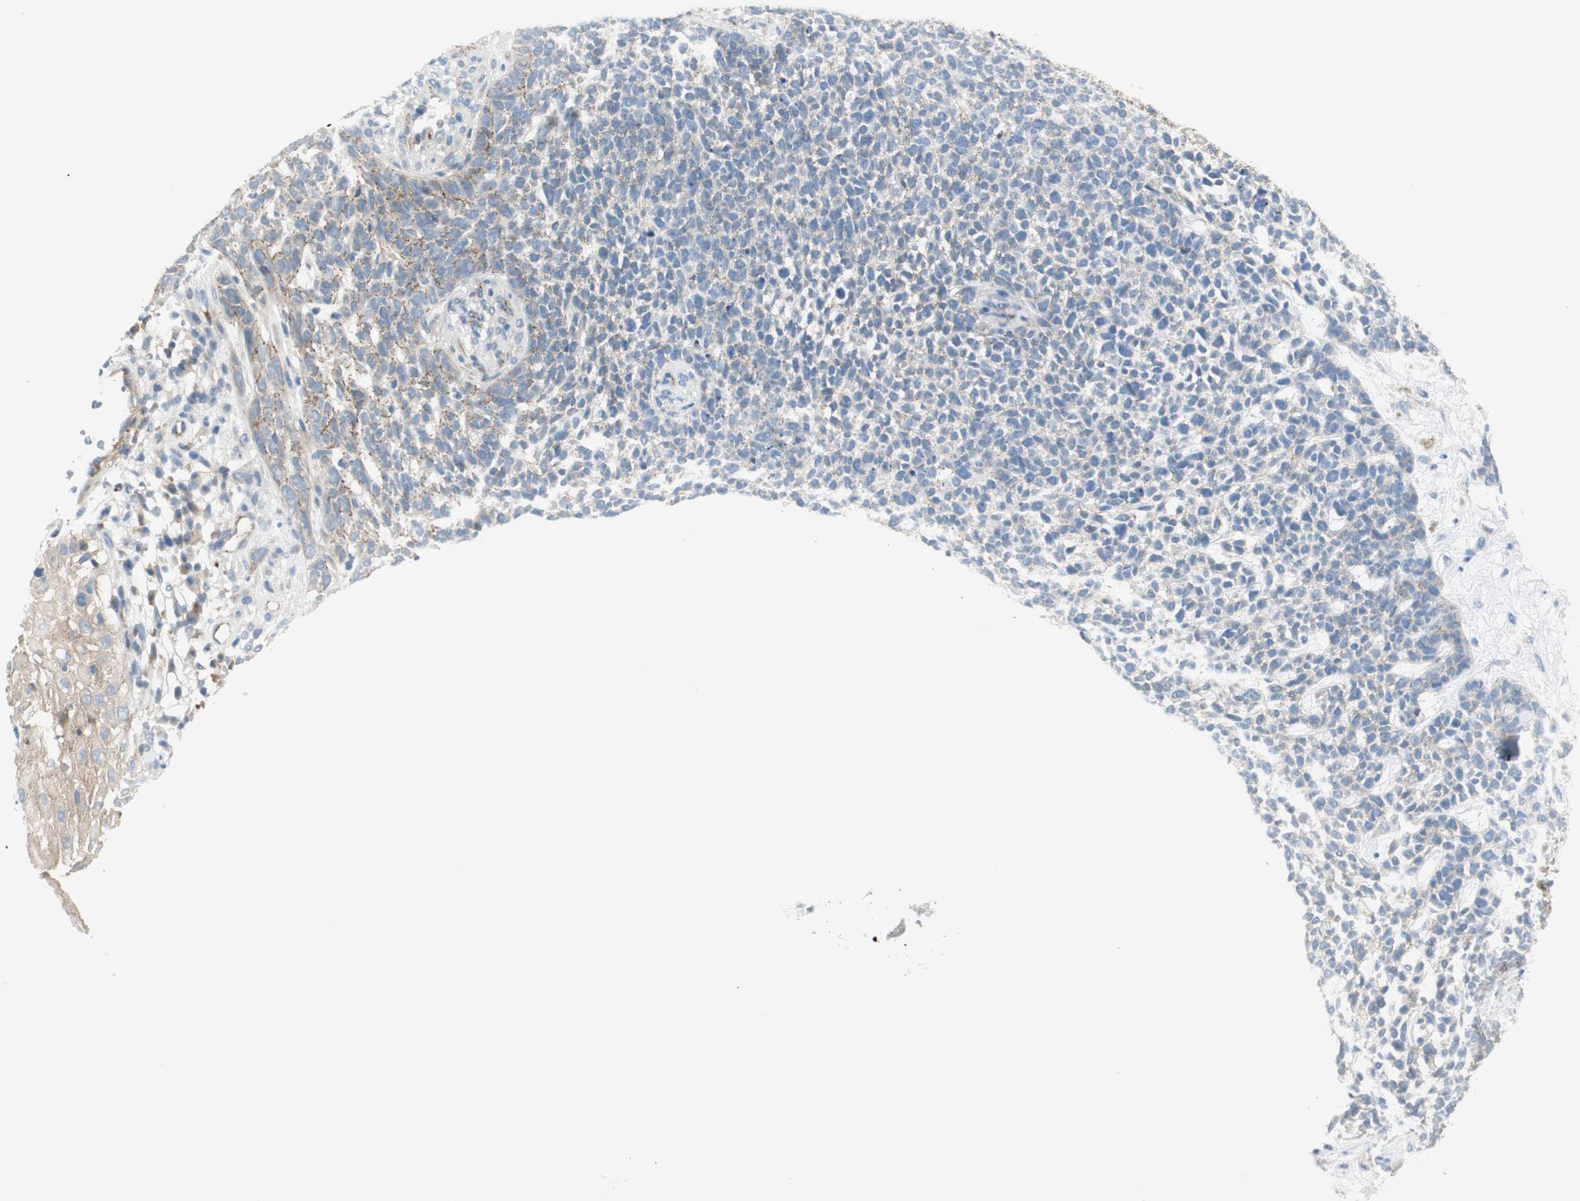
{"staining": {"intensity": "weak", "quantity": "<25%", "location": "cytoplasmic/membranous"}, "tissue": "skin cancer", "cell_type": "Tumor cells", "image_type": "cancer", "snomed": [{"axis": "morphology", "description": "Basal cell carcinoma"}, {"axis": "topography", "description": "Skin"}], "caption": "Immunohistochemistry (IHC) photomicrograph of neoplastic tissue: human skin cancer stained with DAB demonstrates no significant protein positivity in tumor cells.", "gene": "TJP1", "patient": {"sex": "female", "age": 84}}